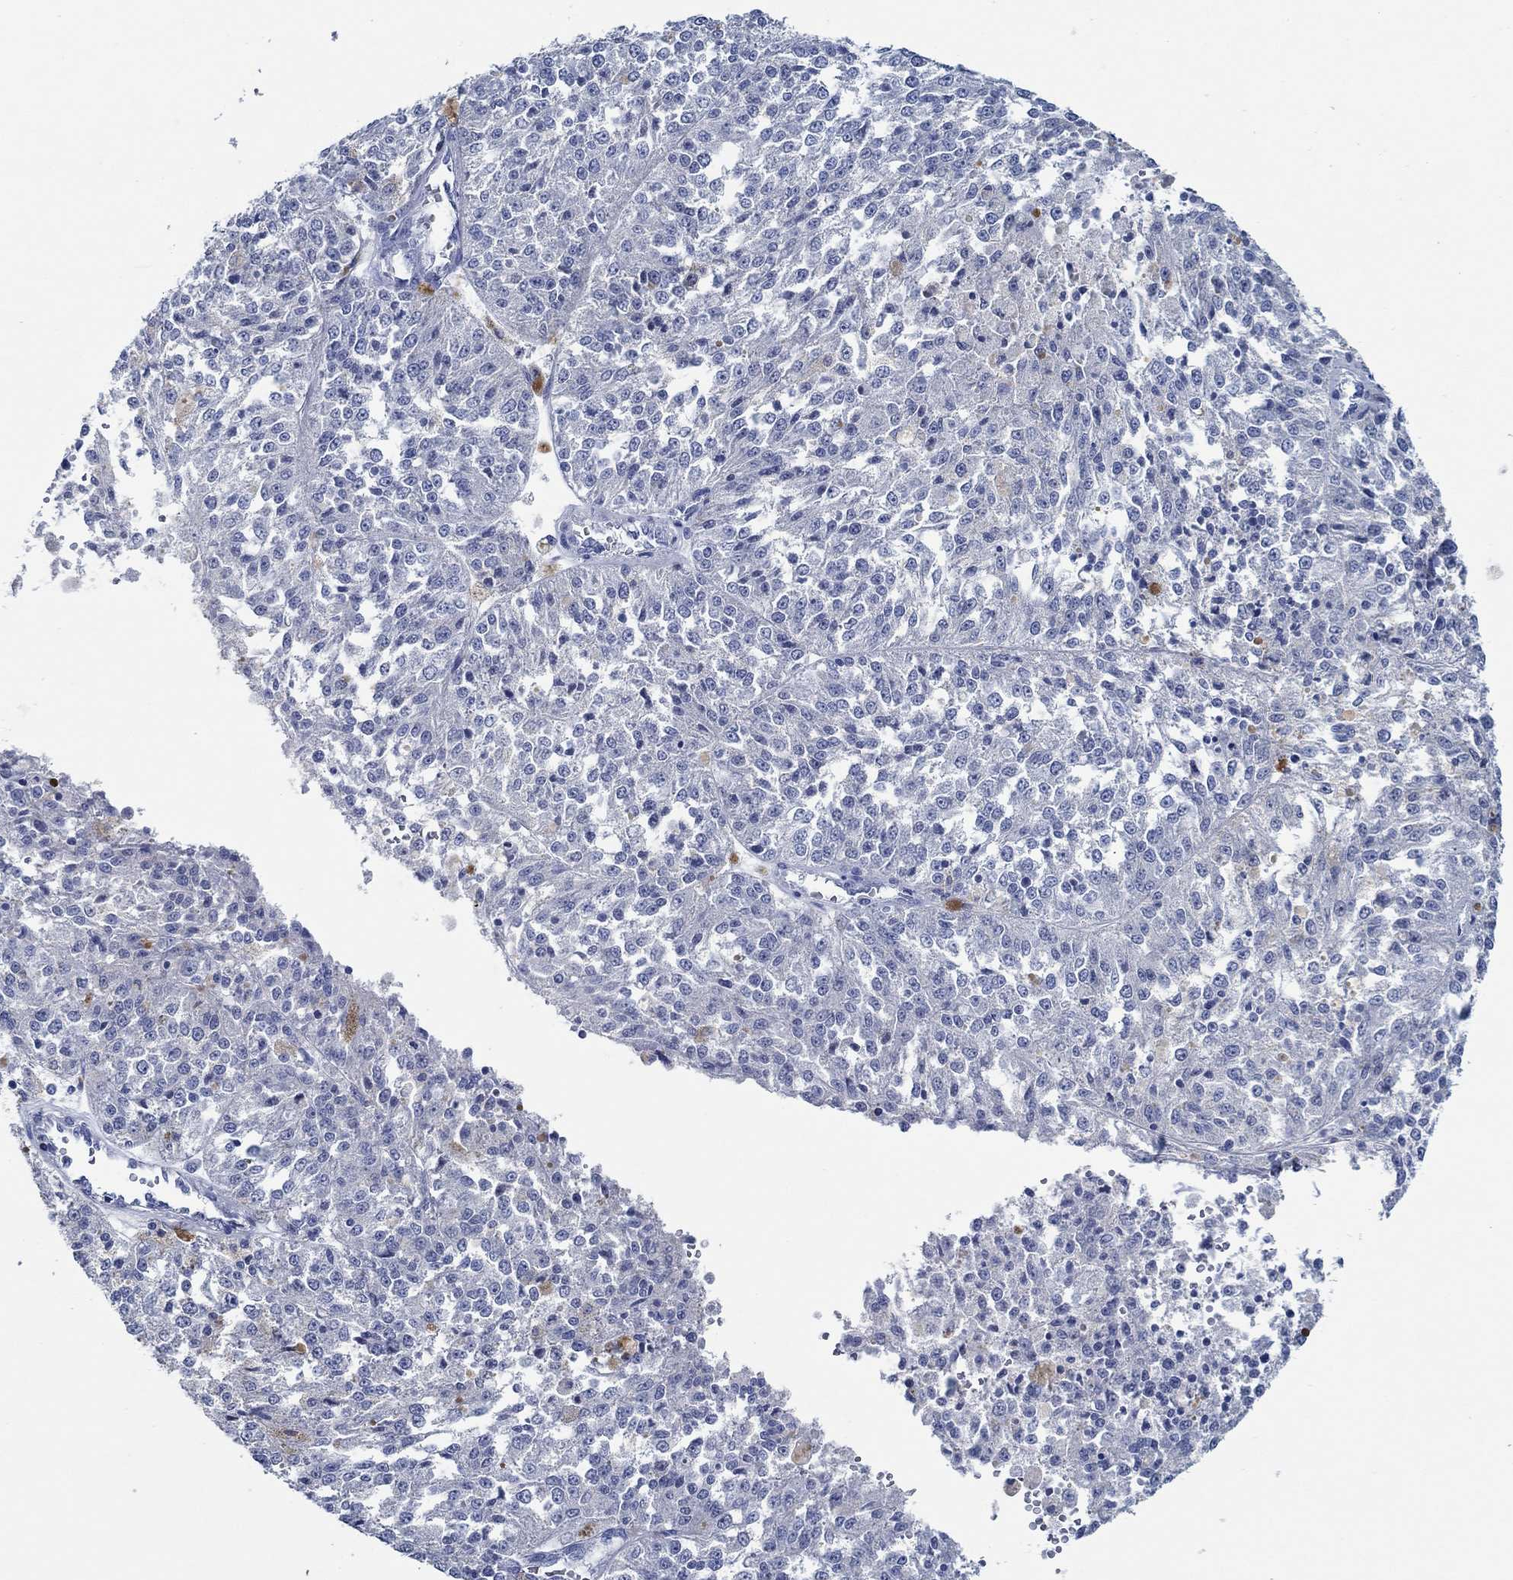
{"staining": {"intensity": "negative", "quantity": "none", "location": "none"}, "tissue": "melanoma", "cell_type": "Tumor cells", "image_type": "cancer", "snomed": [{"axis": "morphology", "description": "Malignant melanoma, Metastatic site"}, {"axis": "topography", "description": "Lymph node"}], "caption": "DAB (3,3'-diaminobenzidine) immunohistochemical staining of human malignant melanoma (metastatic site) displays no significant expression in tumor cells. The staining is performed using DAB (3,3'-diaminobenzidine) brown chromogen with nuclei counter-stained in using hematoxylin.", "gene": "ZNF671", "patient": {"sex": "female", "age": 64}}